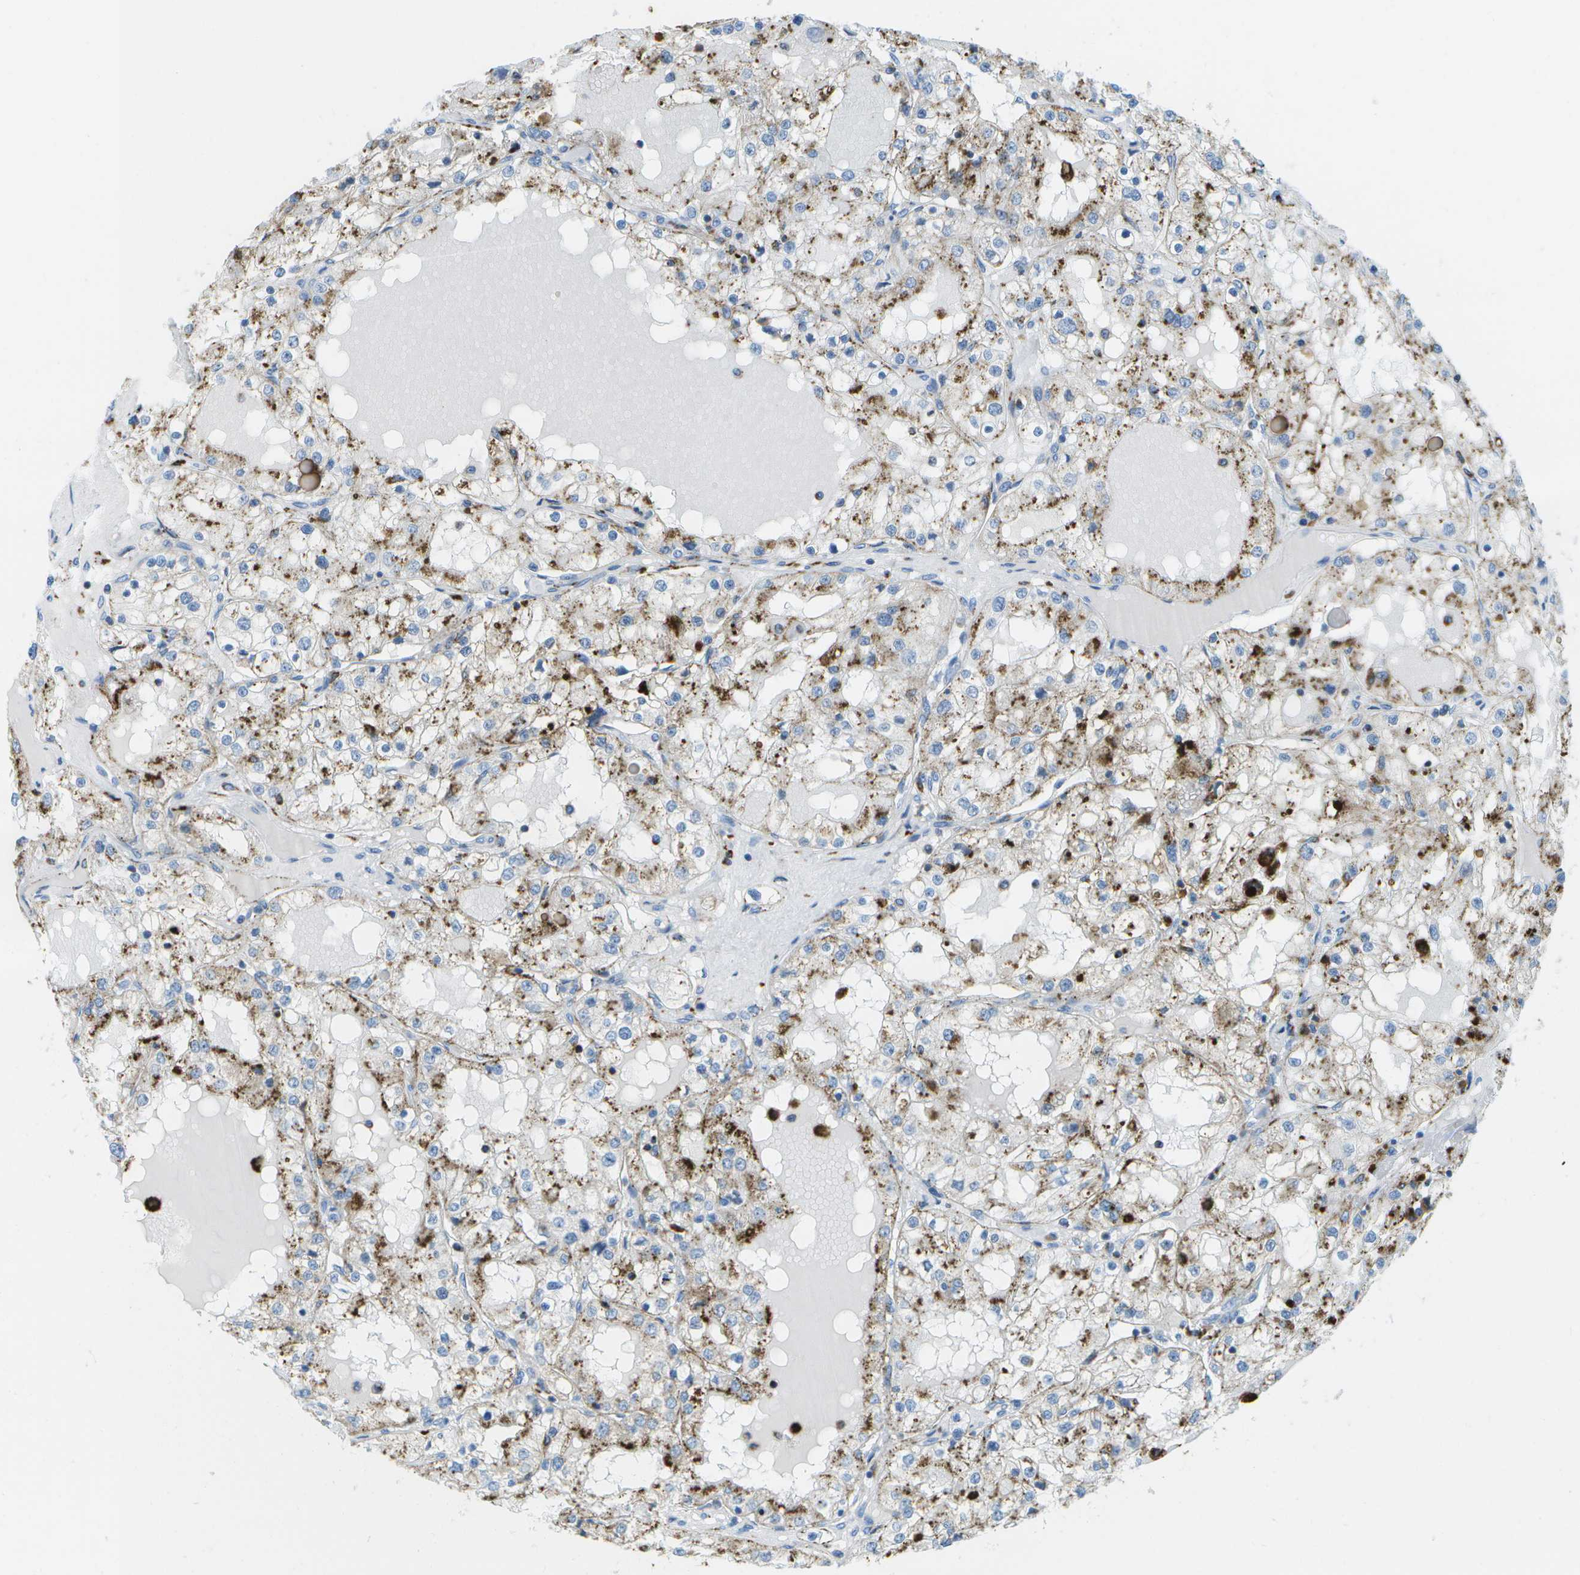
{"staining": {"intensity": "moderate", "quantity": ">75%", "location": "cytoplasmic/membranous"}, "tissue": "renal cancer", "cell_type": "Tumor cells", "image_type": "cancer", "snomed": [{"axis": "morphology", "description": "Adenocarcinoma, NOS"}, {"axis": "topography", "description": "Kidney"}], "caption": "Renal cancer was stained to show a protein in brown. There is medium levels of moderate cytoplasmic/membranous expression in approximately >75% of tumor cells.", "gene": "PRCP", "patient": {"sex": "male", "age": 68}}